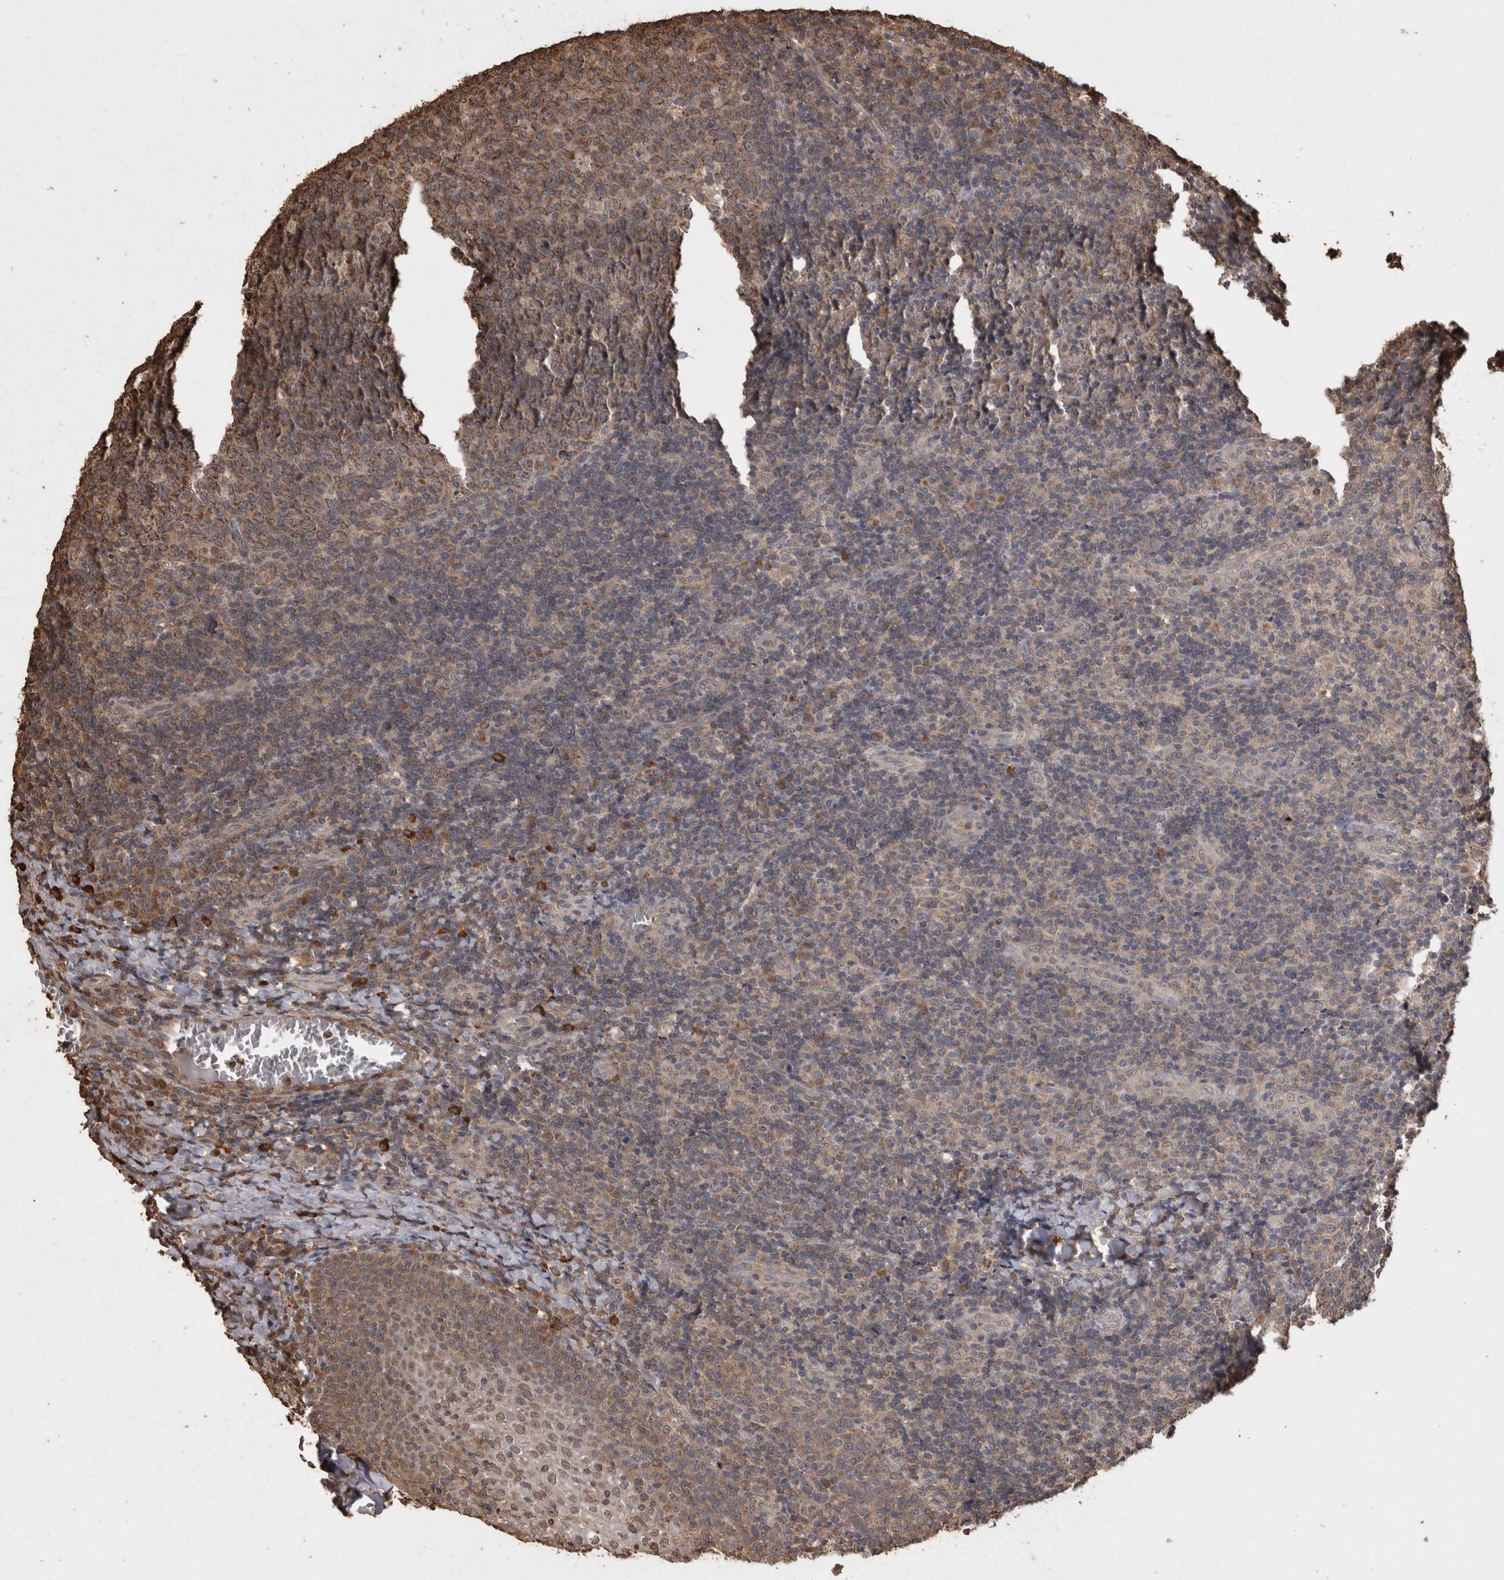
{"staining": {"intensity": "moderate", "quantity": "25%-75%", "location": "cytoplasmic/membranous"}, "tissue": "tonsil", "cell_type": "Germinal center cells", "image_type": "normal", "snomed": [{"axis": "morphology", "description": "Normal tissue, NOS"}, {"axis": "topography", "description": "Tonsil"}], "caption": "Immunohistochemical staining of benign human tonsil shows 25%-75% levels of moderate cytoplasmic/membranous protein expression in approximately 25%-75% of germinal center cells. Using DAB (brown) and hematoxylin (blue) stains, captured at high magnification using brightfield microscopy.", "gene": "SOCS5", "patient": {"sex": "female", "age": 19}}